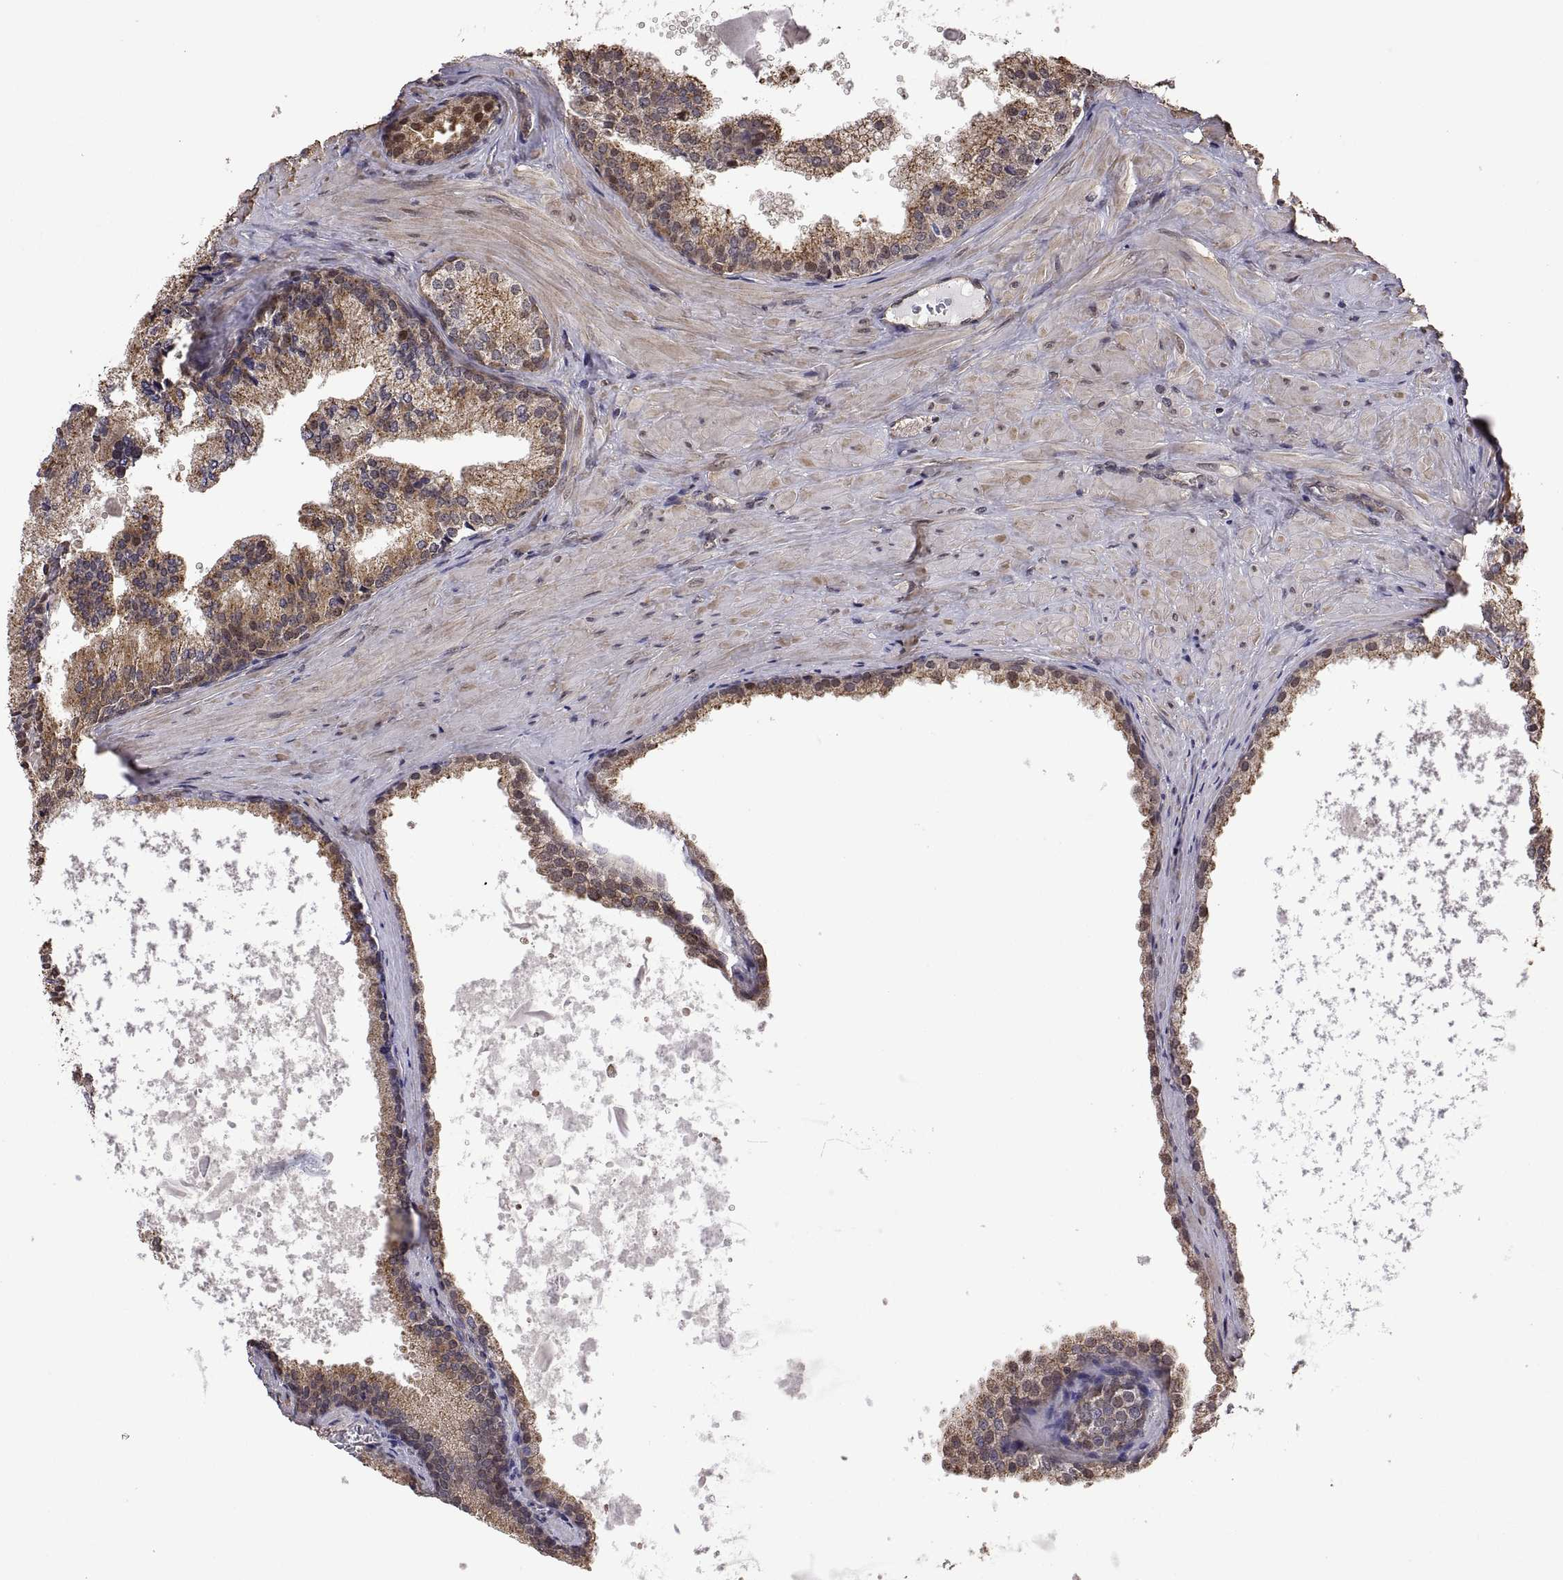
{"staining": {"intensity": "moderate", "quantity": "25%-75%", "location": "cytoplasmic/membranous"}, "tissue": "prostate cancer", "cell_type": "Tumor cells", "image_type": "cancer", "snomed": [{"axis": "morphology", "description": "Adenocarcinoma, Low grade"}, {"axis": "topography", "description": "Prostate"}], "caption": "Human prostate cancer (adenocarcinoma (low-grade)) stained with a brown dye displays moderate cytoplasmic/membranous positive positivity in approximately 25%-75% of tumor cells.", "gene": "ZNRF2", "patient": {"sex": "male", "age": 56}}